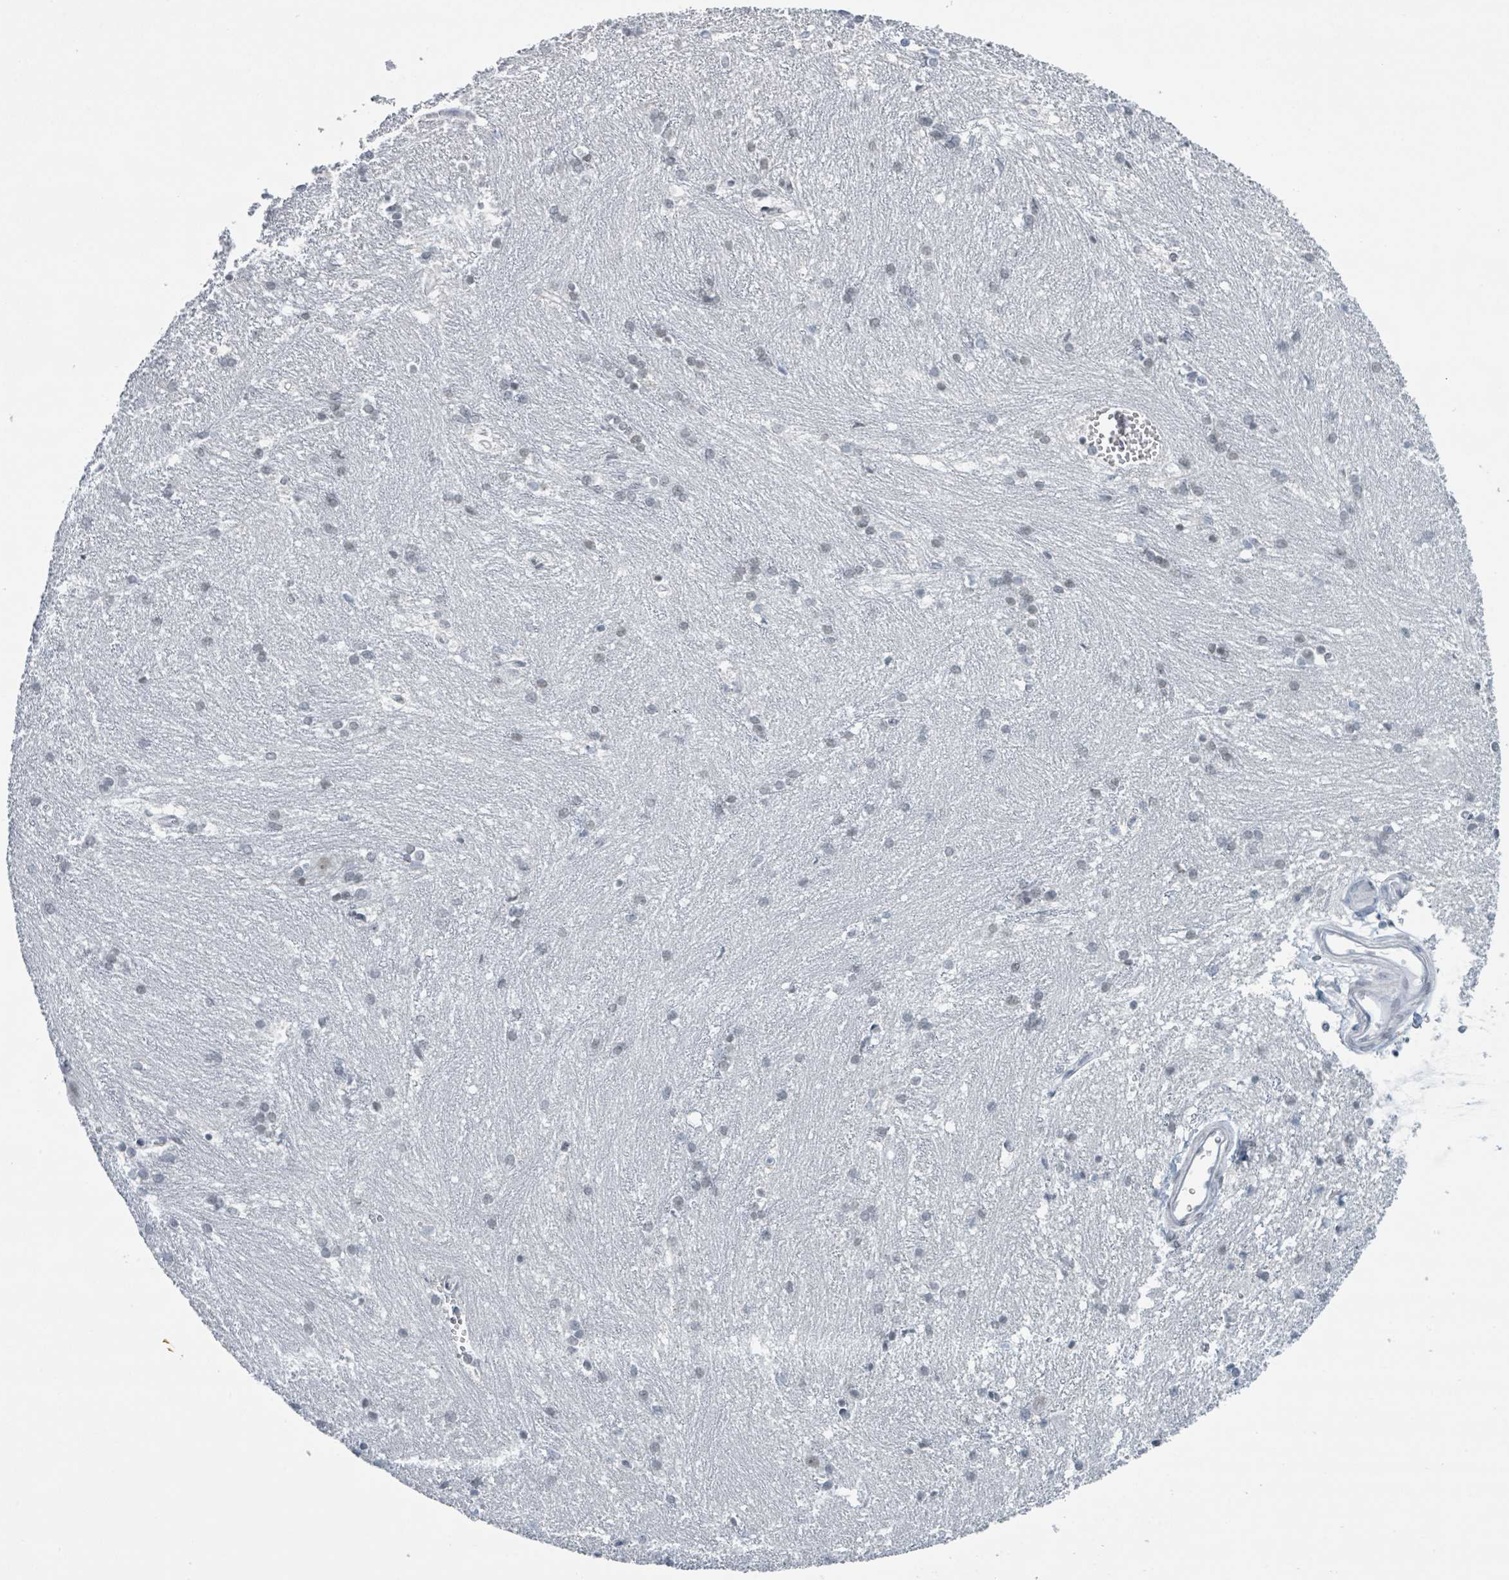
{"staining": {"intensity": "negative", "quantity": "none", "location": "none"}, "tissue": "caudate", "cell_type": "Glial cells", "image_type": "normal", "snomed": [{"axis": "morphology", "description": "Normal tissue, NOS"}, {"axis": "topography", "description": "Lateral ventricle wall"}], "caption": "There is no significant staining in glial cells of caudate. (Stains: DAB (3,3'-diaminobenzidine) IHC with hematoxylin counter stain, Microscopy: brightfield microscopy at high magnification).", "gene": "EHMT2", "patient": {"sex": "male", "age": 37}}